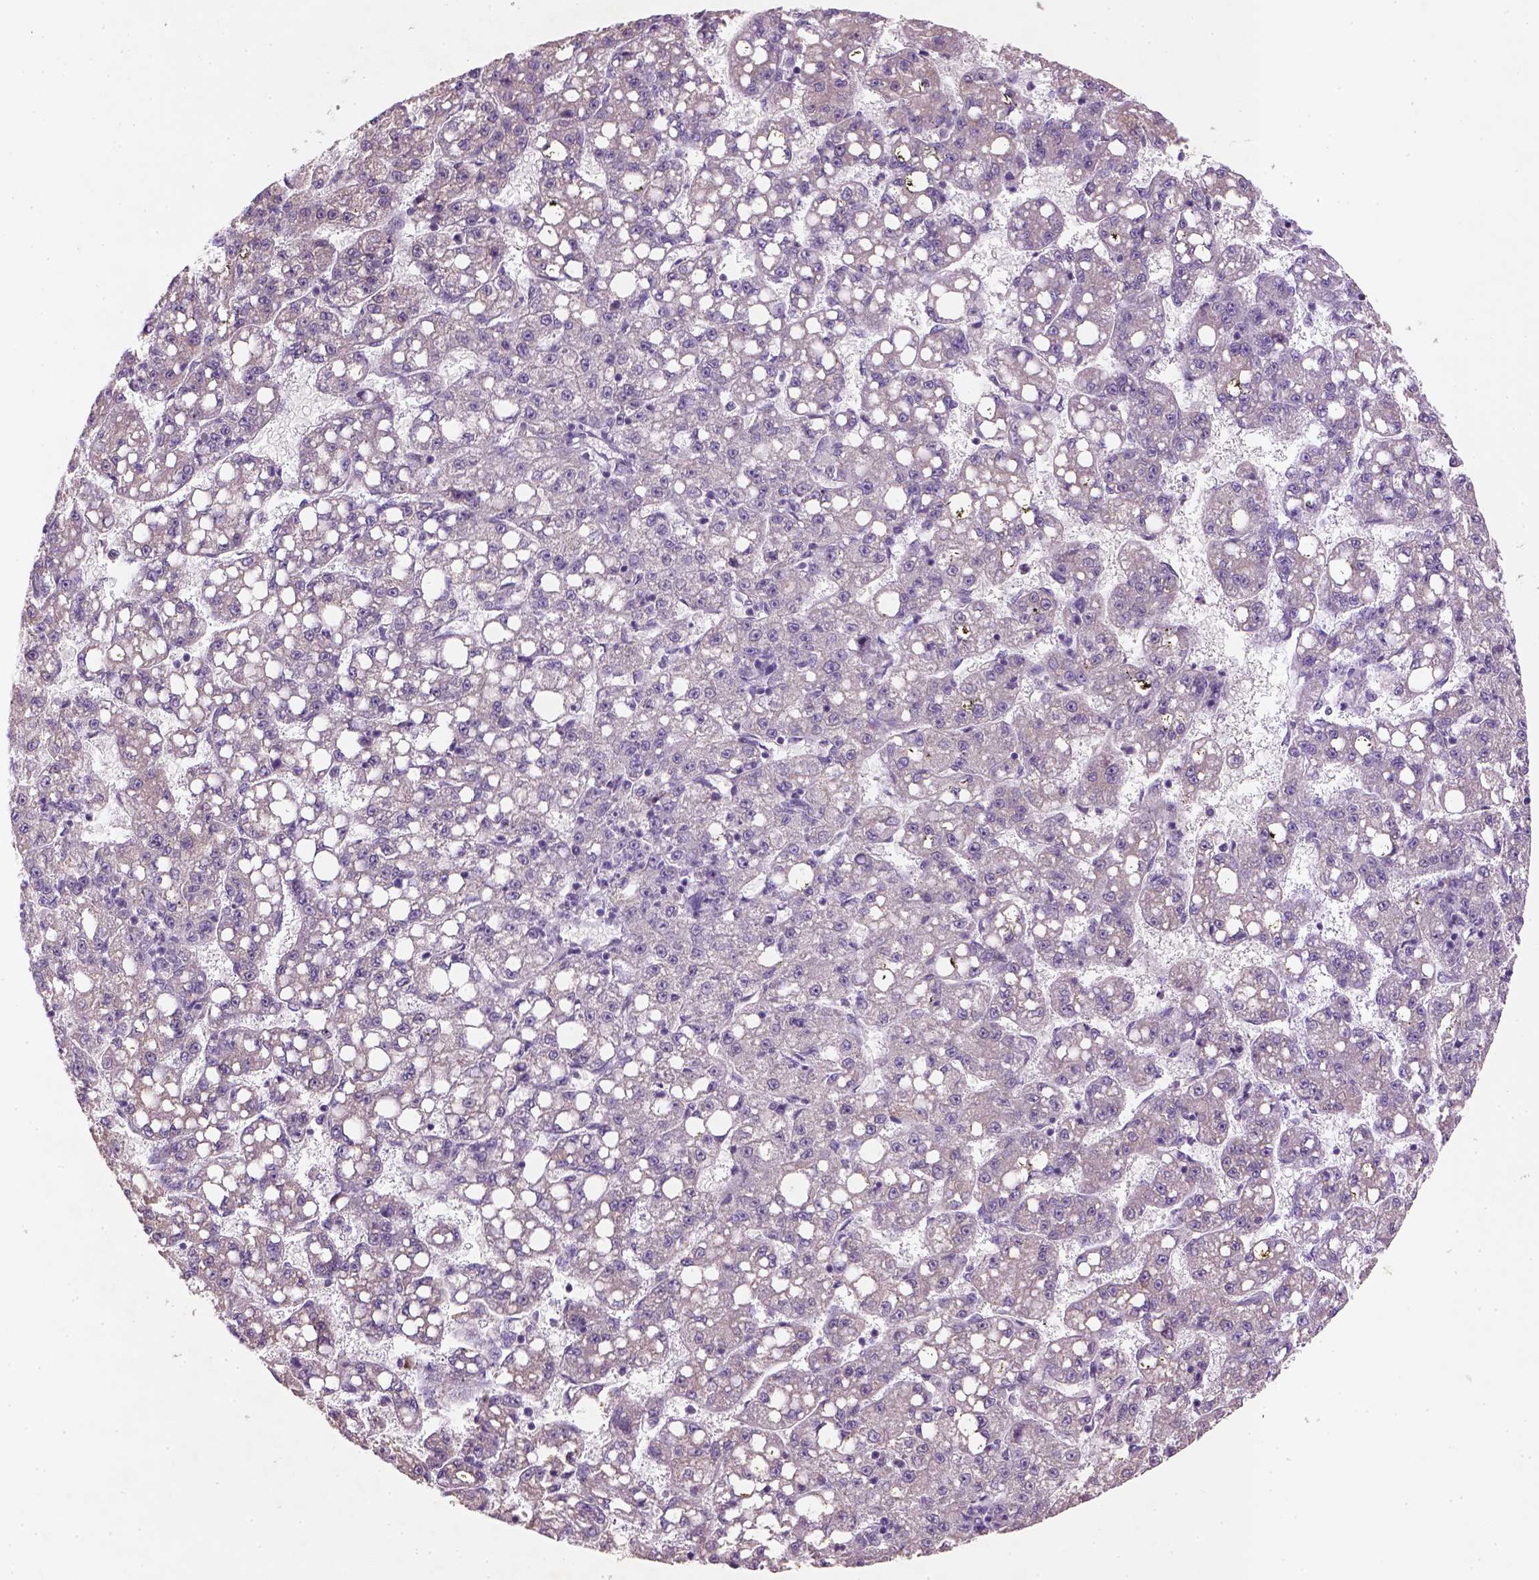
{"staining": {"intensity": "negative", "quantity": "none", "location": "none"}, "tissue": "liver cancer", "cell_type": "Tumor cells", "image_type": "cancer", "snomed": [{"axis": "morphology", "description": "Carcinoma, Hepatocellular, NOS"}, {"axis": "topography", "description": "Liver"}], "caption": "High magnification brightfield microscopy of liver cancer (hepatocellular carcinoma) stained with DAB (3,3'-diaminobenzidine) (brown) and counterstained with hematoxylin (blue): tumor cells show no significant positivity.", "gene": "NUDT6", "patient": {"sex": "female", "age": 65}}